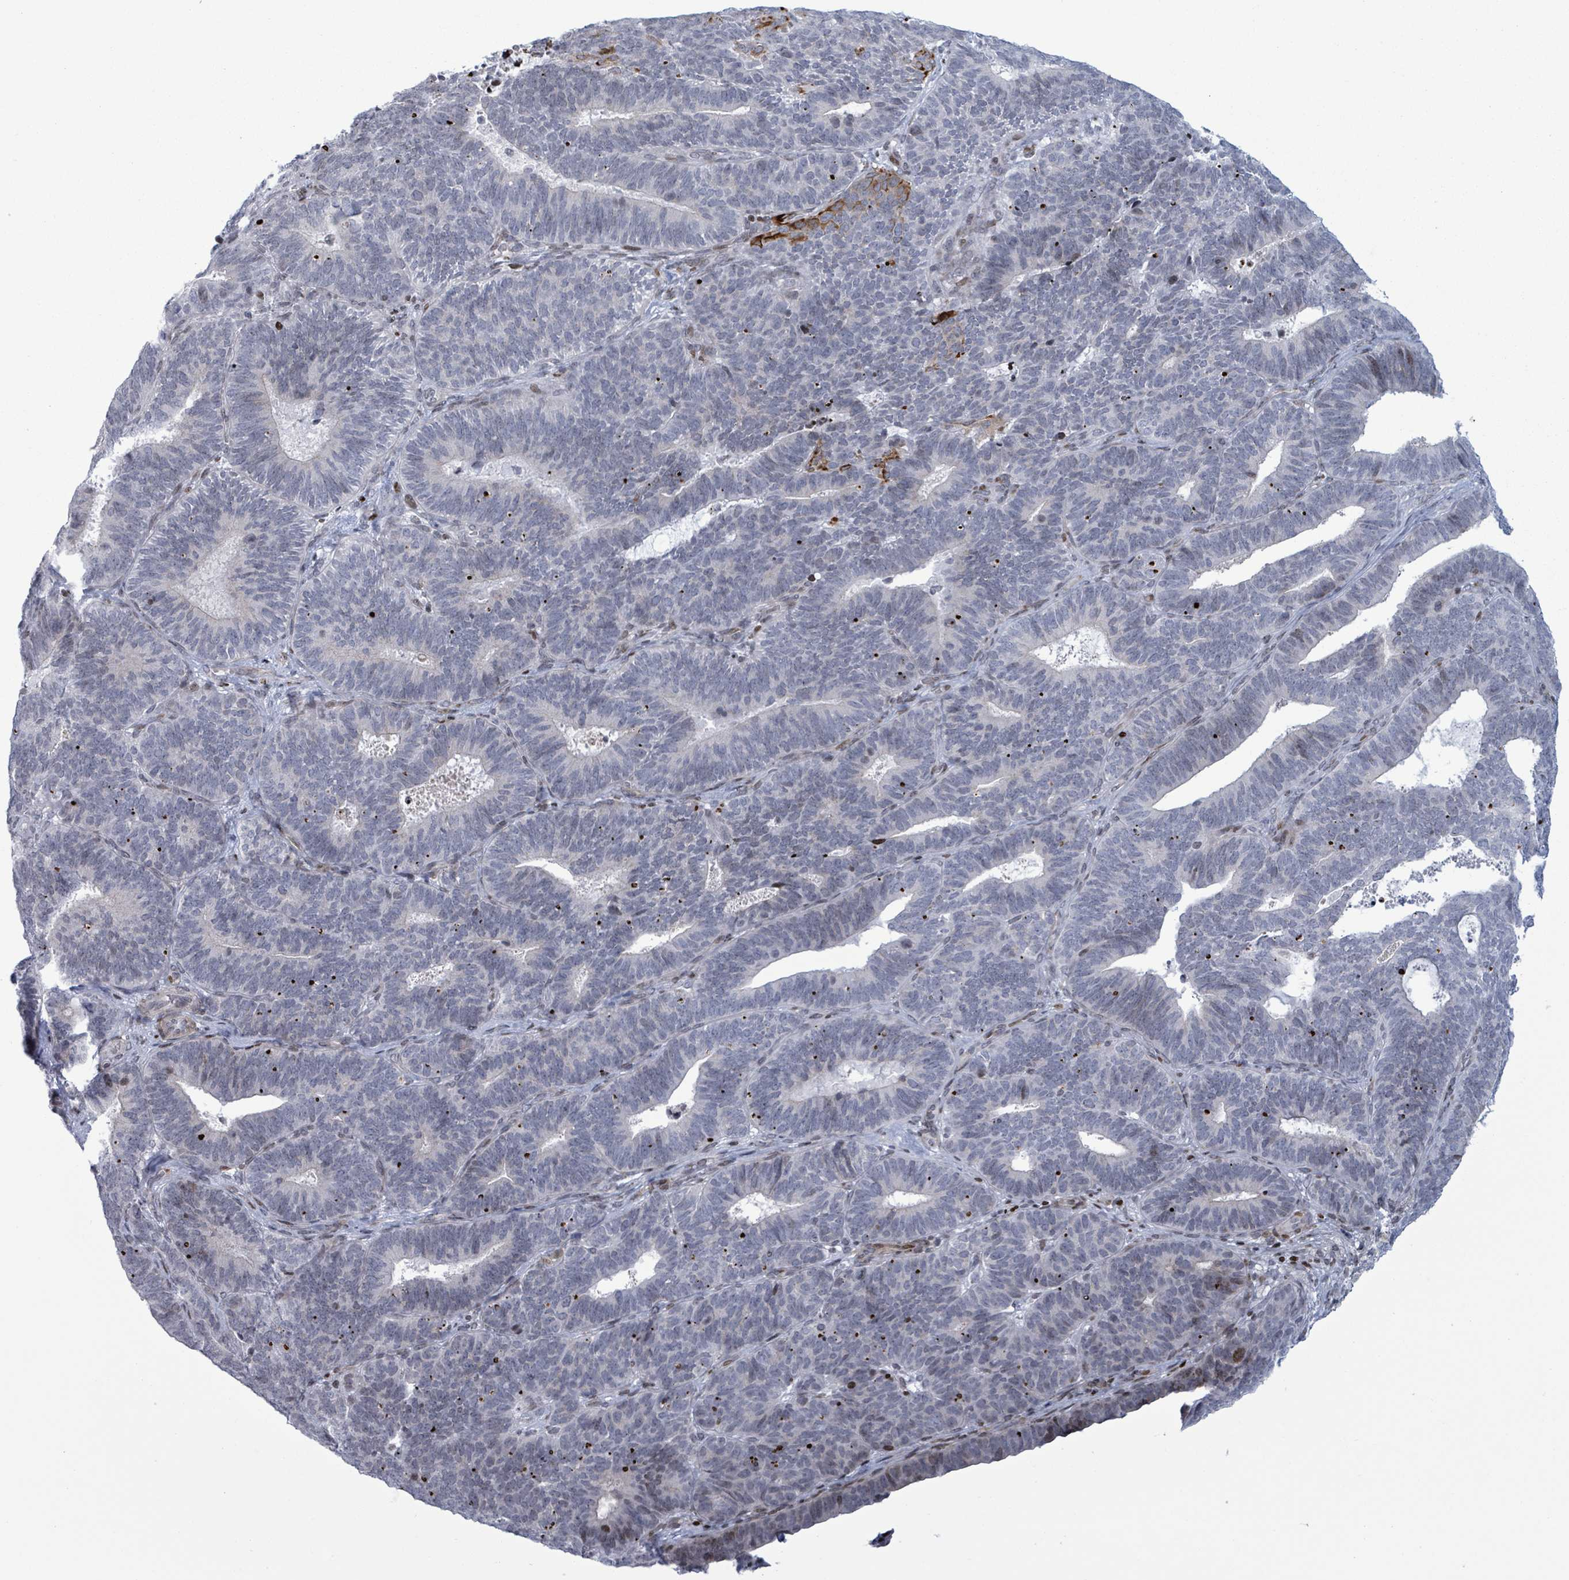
{"staining": {"intensity": "moderate", "quantity": "<25%", "location": "cytoplasmic/membranous"}, "tissue": "endometrial cancer", "cell_type": "Tumor cells", "image_type": "cancer", "snomed": [{"axis": "morphology", "description": "Adenocarcinoma, NOS"}, {"axis": "topography", "description": "Endometrium"}], "caption": "DAB (3,3'-diaminobenzidine) immunohistochemical staining of human endometrial cancer (adenocarcinoma) demonstrates moderate cytoplasmic/membranous protein staining in approximately <25% of tumor cells.", "gene": "FNDC4", "patient": {"sex": "female", "age": 70}}